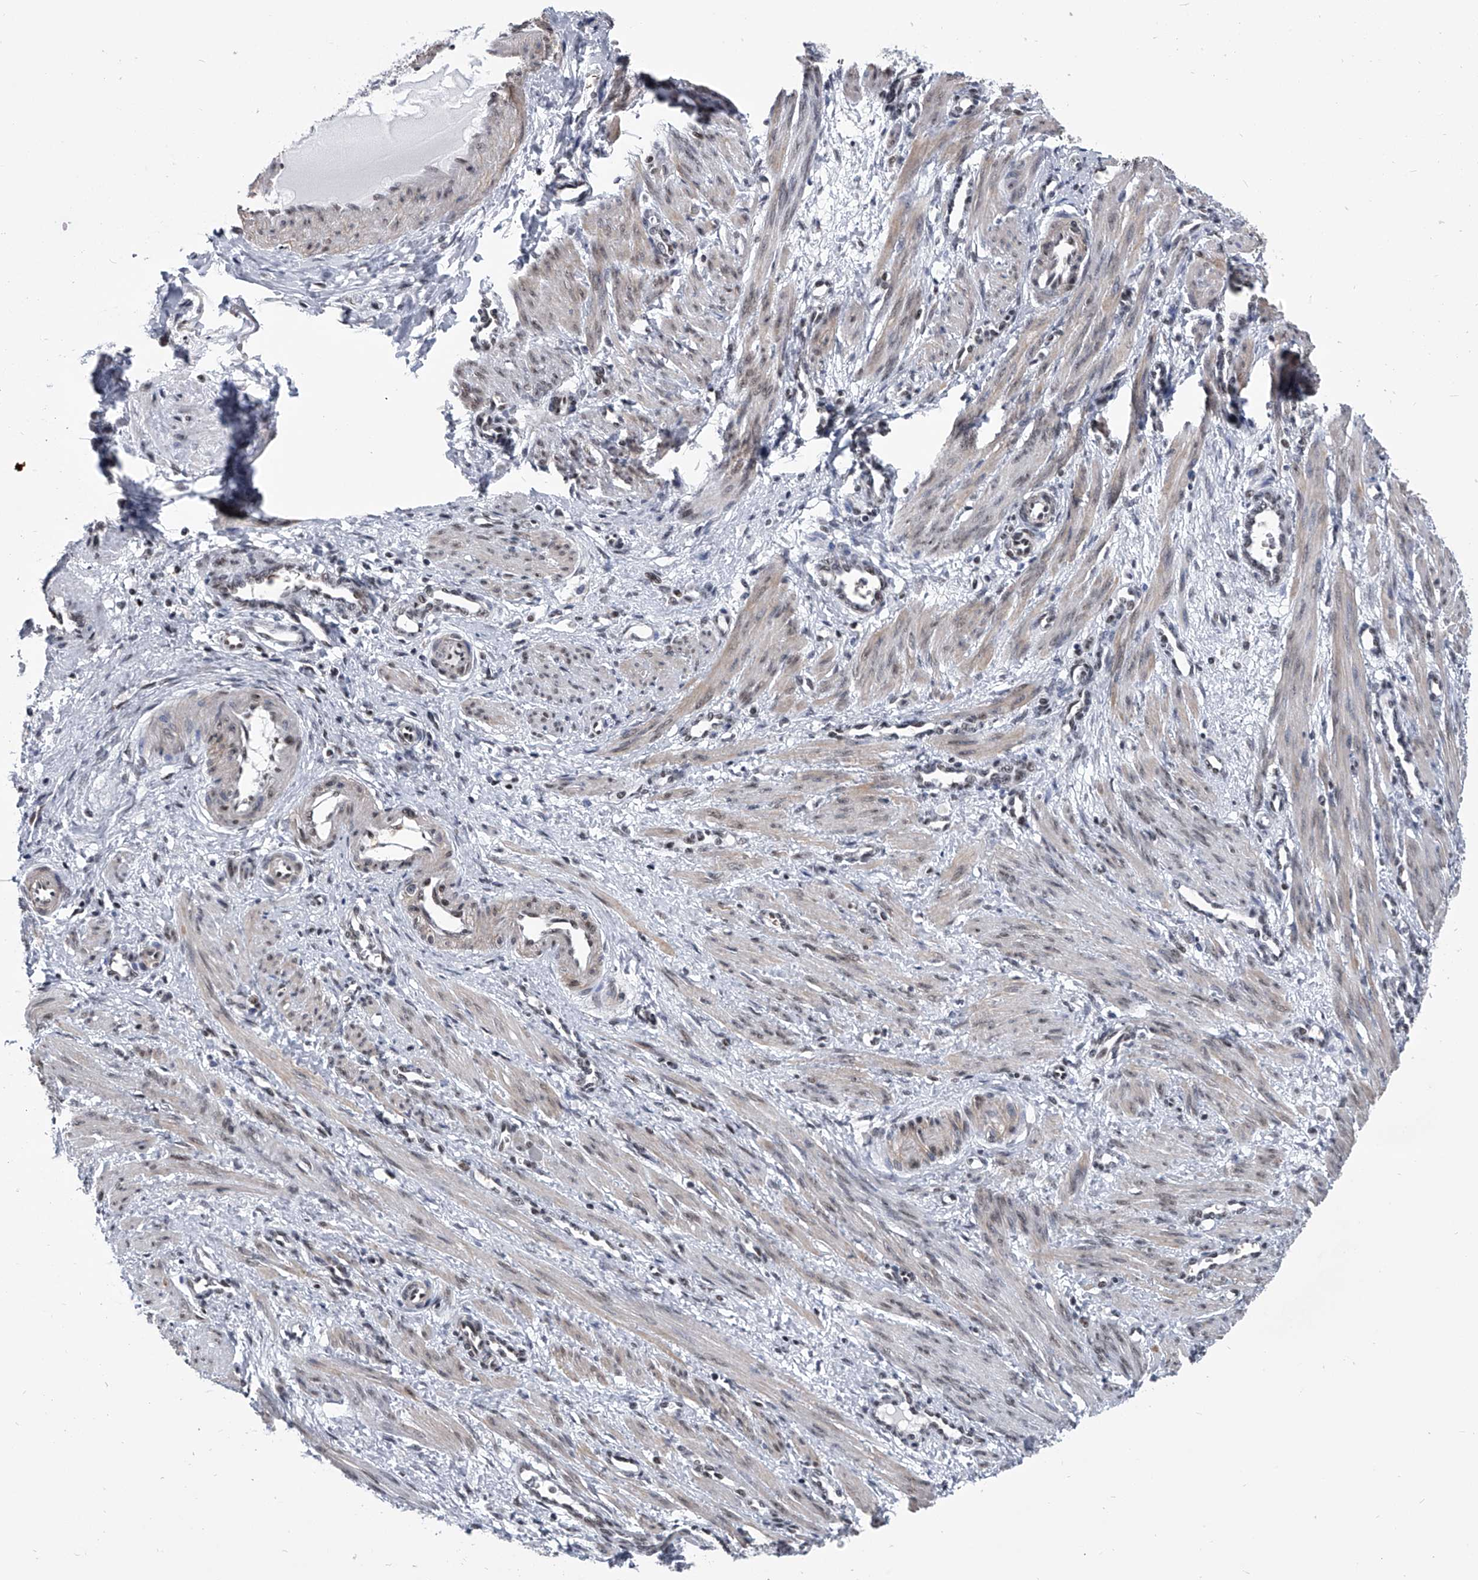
{"staining": {"intensity": "weak", "quantity": ">75%", "location": "cytoplasmic/membranous,nuclear"}, "tissue": "smooth muscle", "cell_type": "Smooth muscle cells", "image_type": "normal", "snomed": [{"axis": "morphology", "description": "Normal tissue, NOS"}, {"axis": "topography", "description": "Endometrium"}], "caption": "Protein staining of normal smooth muscle shows weak cytoplasmic/membranous,nuclear positivity in approximately >75% of smooth muscle cells.", "gene": "SIM2", "patient": {"sex": "female", "age": 33}}